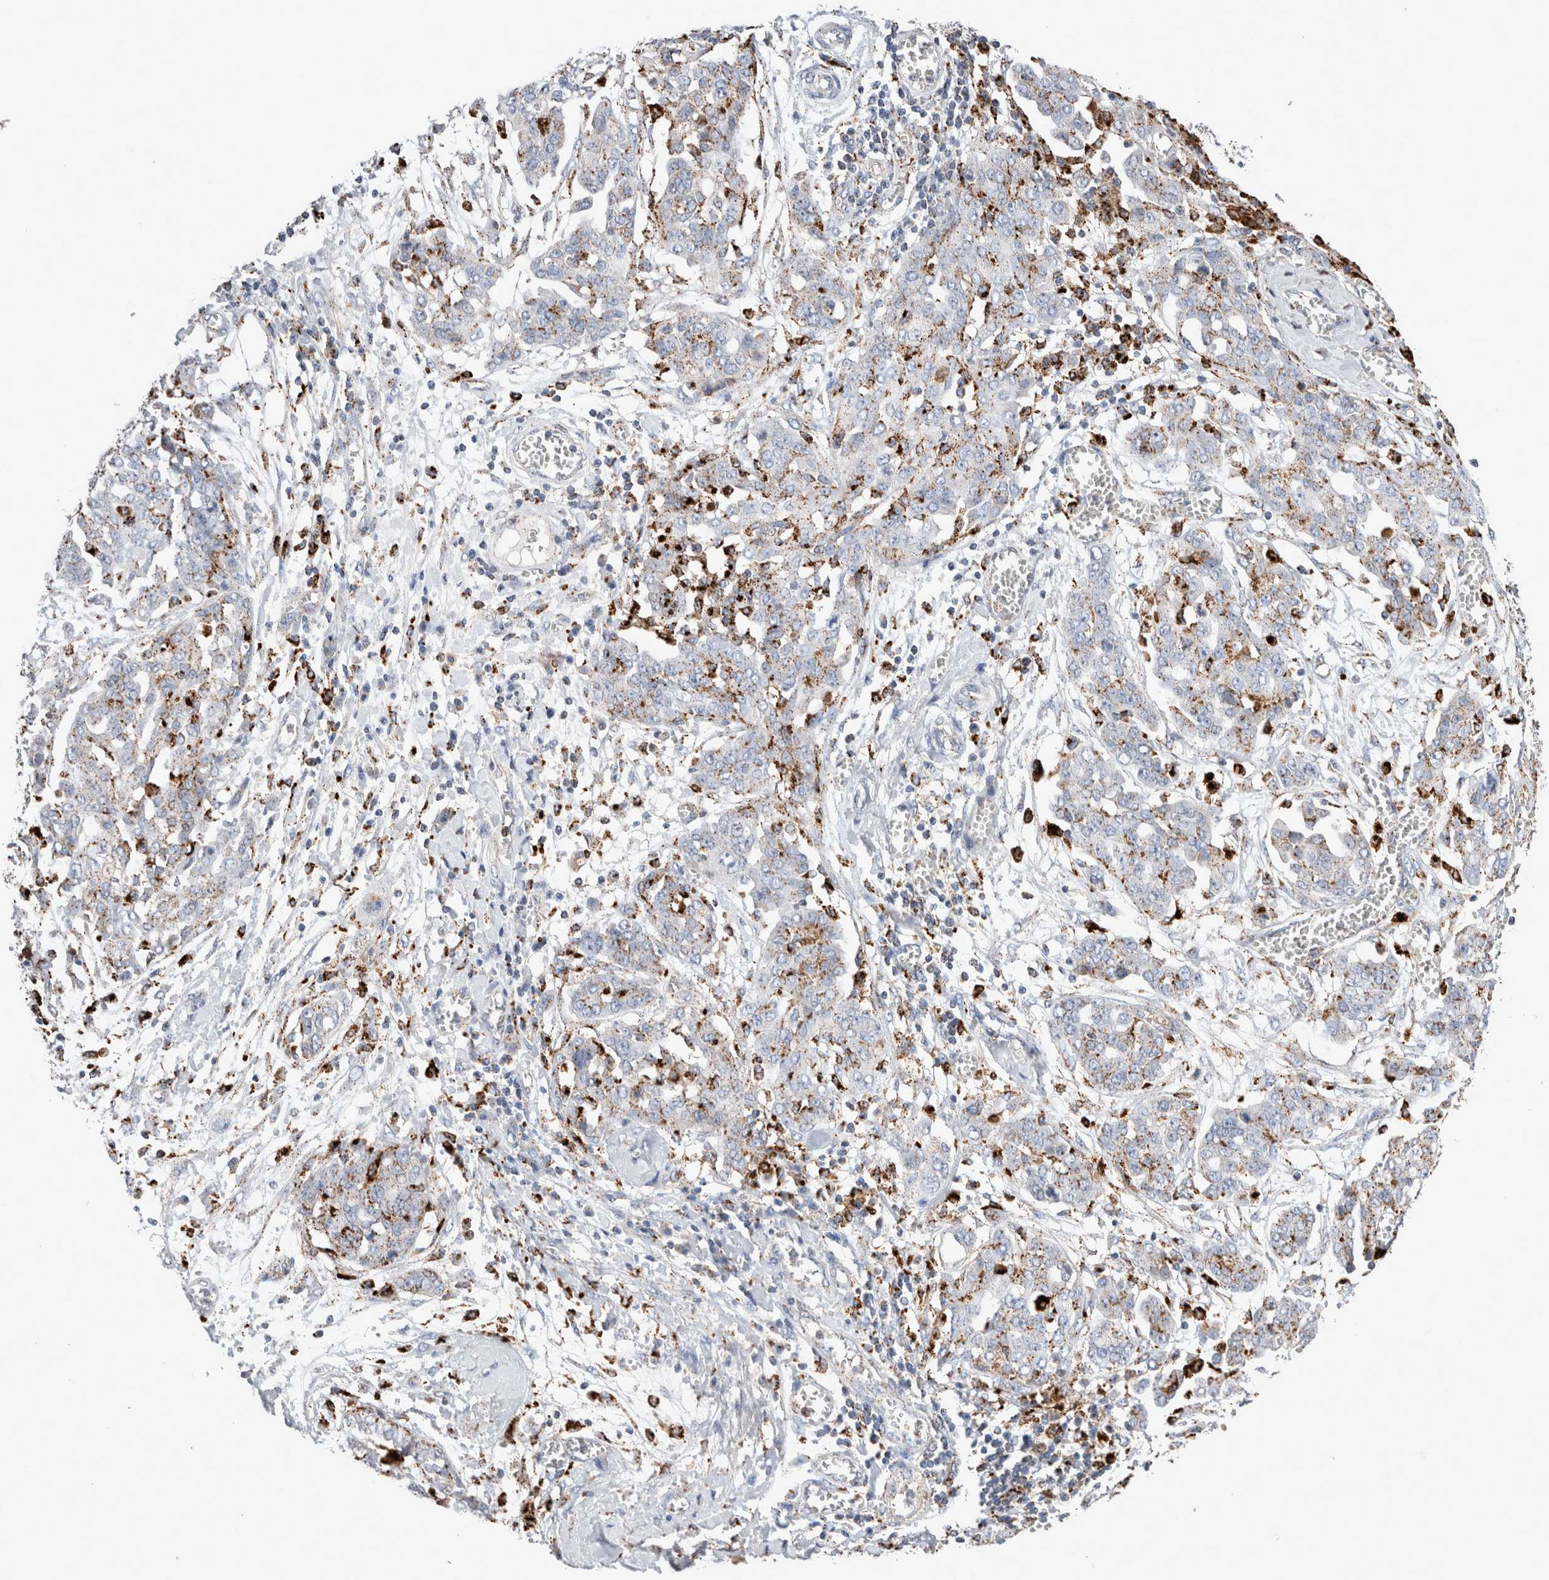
{"staining": {"intensity": "moderate", "quantity": "<25%", "location": "cytoplasmic/membranous"}, "tissue": "ovarian cancer", "cell_type": "Tumor cells", "image_type": "cancer", "snomed": [{"axis": "morphology", "description": "Cystadenocarcinoma, serous, NOS"}, {"axis": "topography", "description": "Soft tissue"}, {"axis": "topography", "description": "Ovary"}], "caption": "Ovarian cancer tissue demonstrates moderate cytoplasmic/membranous positivity in approximately <25% of tumor cells, visualized by immunohistochemistry.", "gene": "CTSA", "patient": {"sex": "female", "age": 57}}